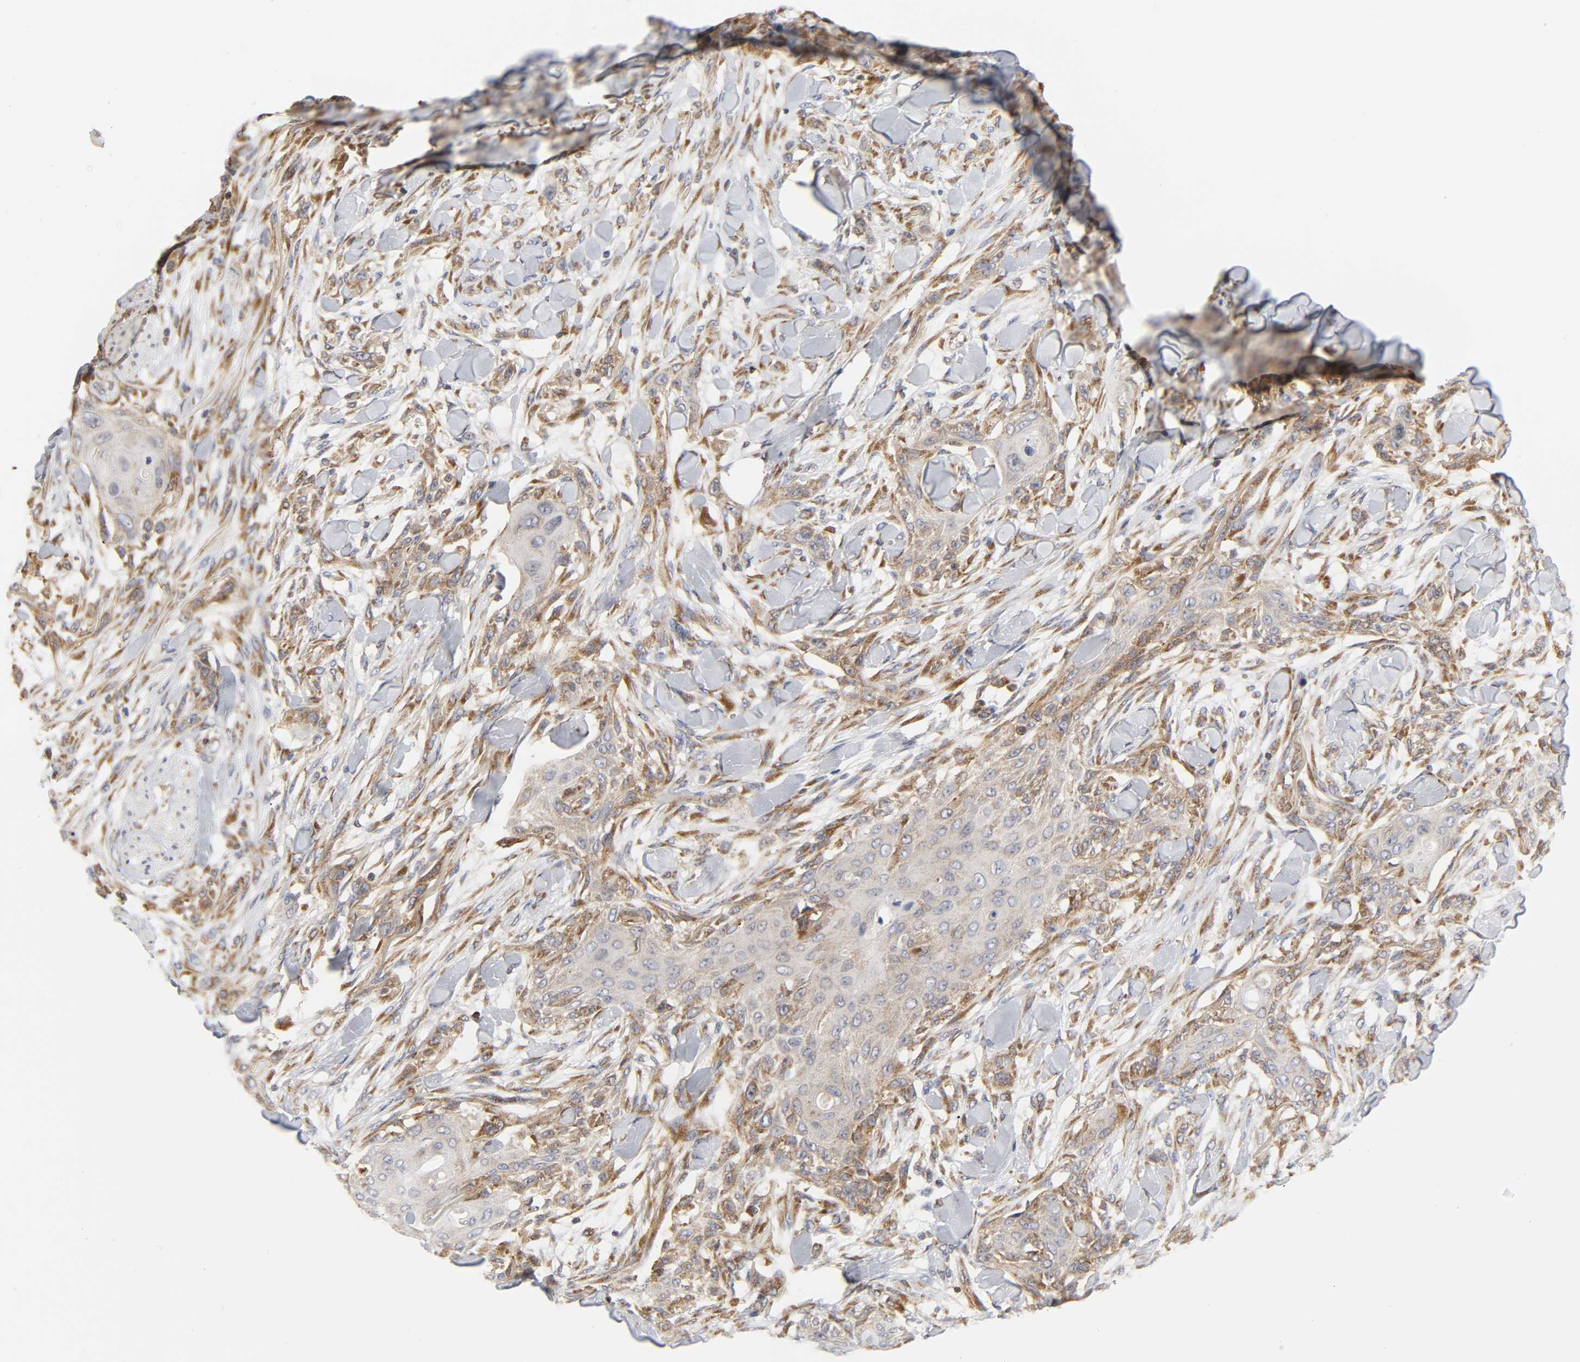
{"staining": {"intensity": "moderate", "quantity": ">75%", "location": "cytoplasmic/membranous"}, "tissue": "skin cancer", "cell_type": "Tumor cells", "image_type": "cancer", "snomed": [{"axis": "morphology", "description": "Squamous cell carcinoma, NOS"}, {"axis": "topography", "description": "Skin"}], "caption": "Tumor cells exhibit medium levels of moderate cytoplasmic/membranous positivity in about >75% of cells in squamous cell carcinoma (skin).", "gene": "BAX", "patient": {"sex": "female", "age": 59}}